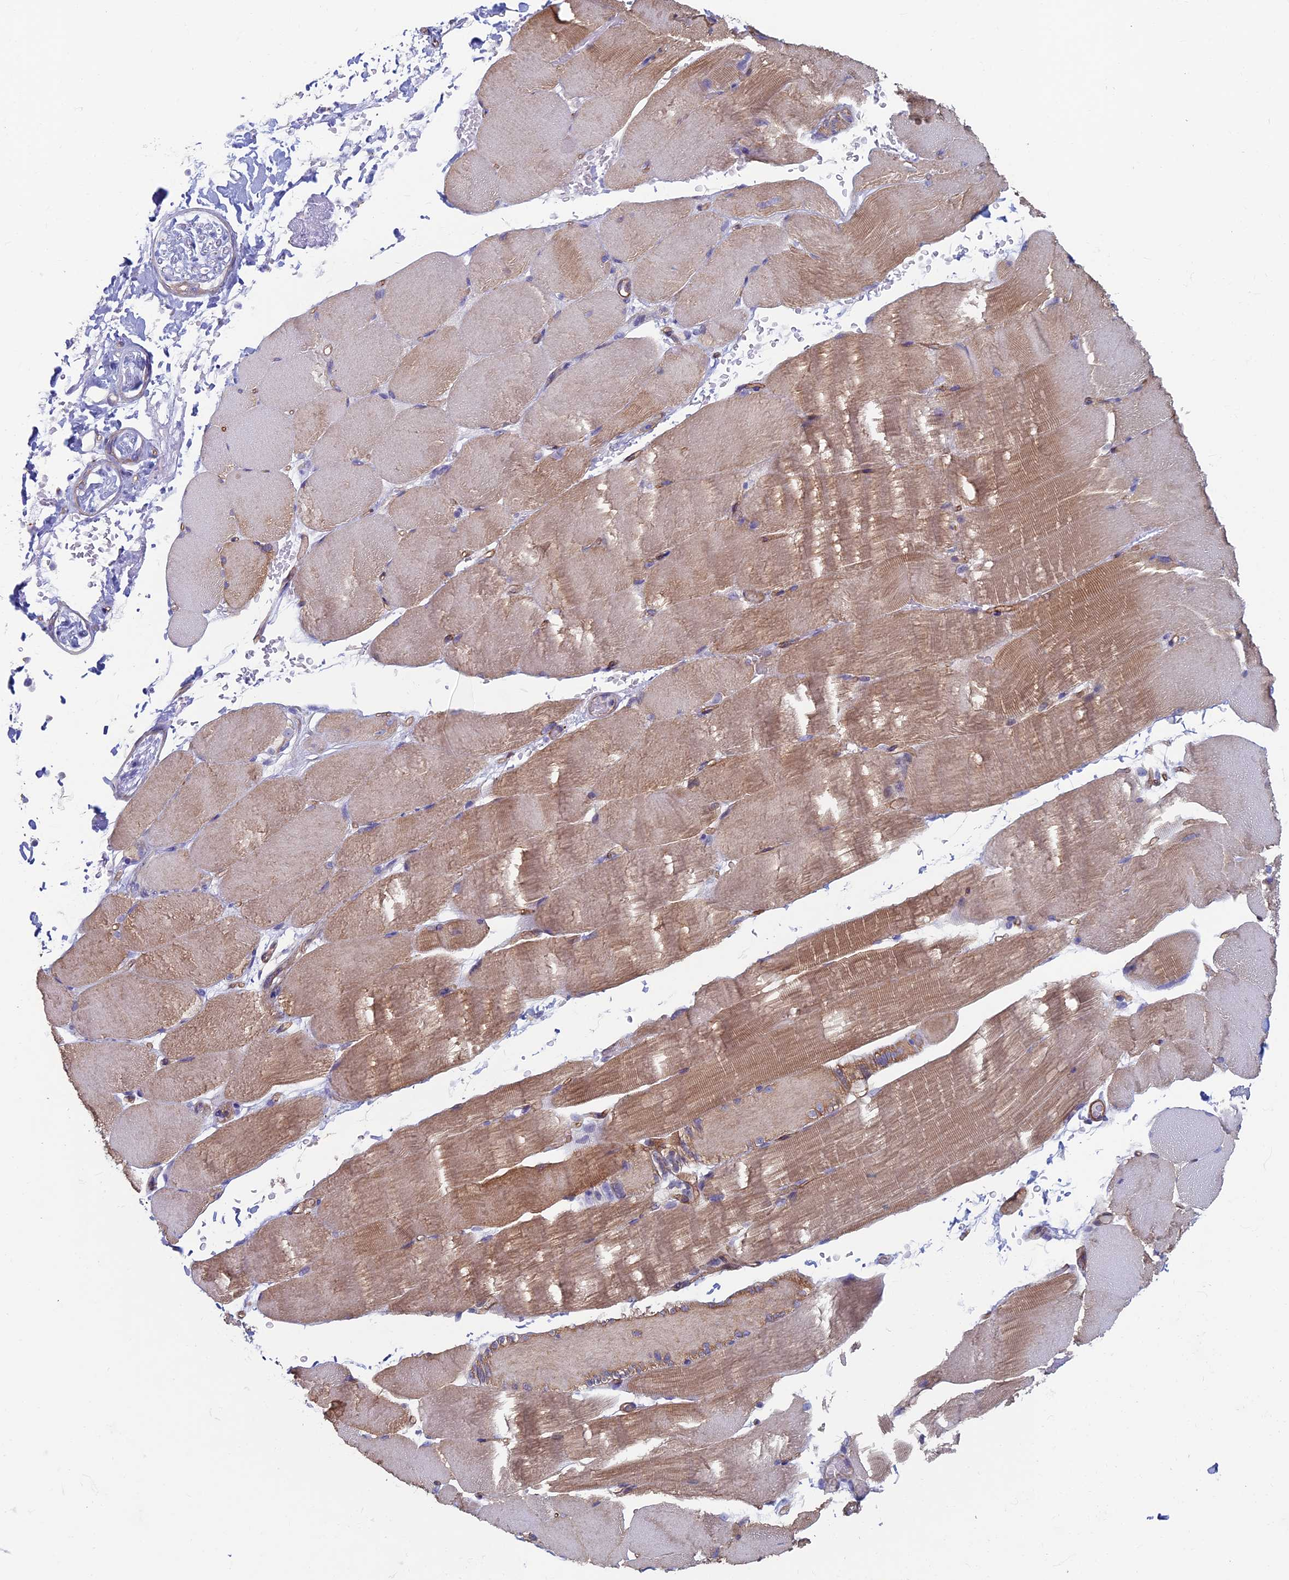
{"staining": {"intensity": "moderate", "quantity": "25%-75%", "location": "cytoplasmic/membranous"}, "tissue": "skeletal muscle", "cell_type": "Myocytes", "image_type": "normal", "snomed": [{"axis": "morphology", "description": "Normal tissue, NOS"}, {"axis": "topography", "description": "Skeletal muscle"}, {"axis": "topography", "description": "Parathyroid gland"}], "caption": "Protein positivity by IHC demonstrates moderate cytoplasmic/membranous positivity in approximately 25%-75% of myocytes in normal skeletal muscle.", "gene": "MAGEB6", "patient": {"sex": "female", "age": 37}}